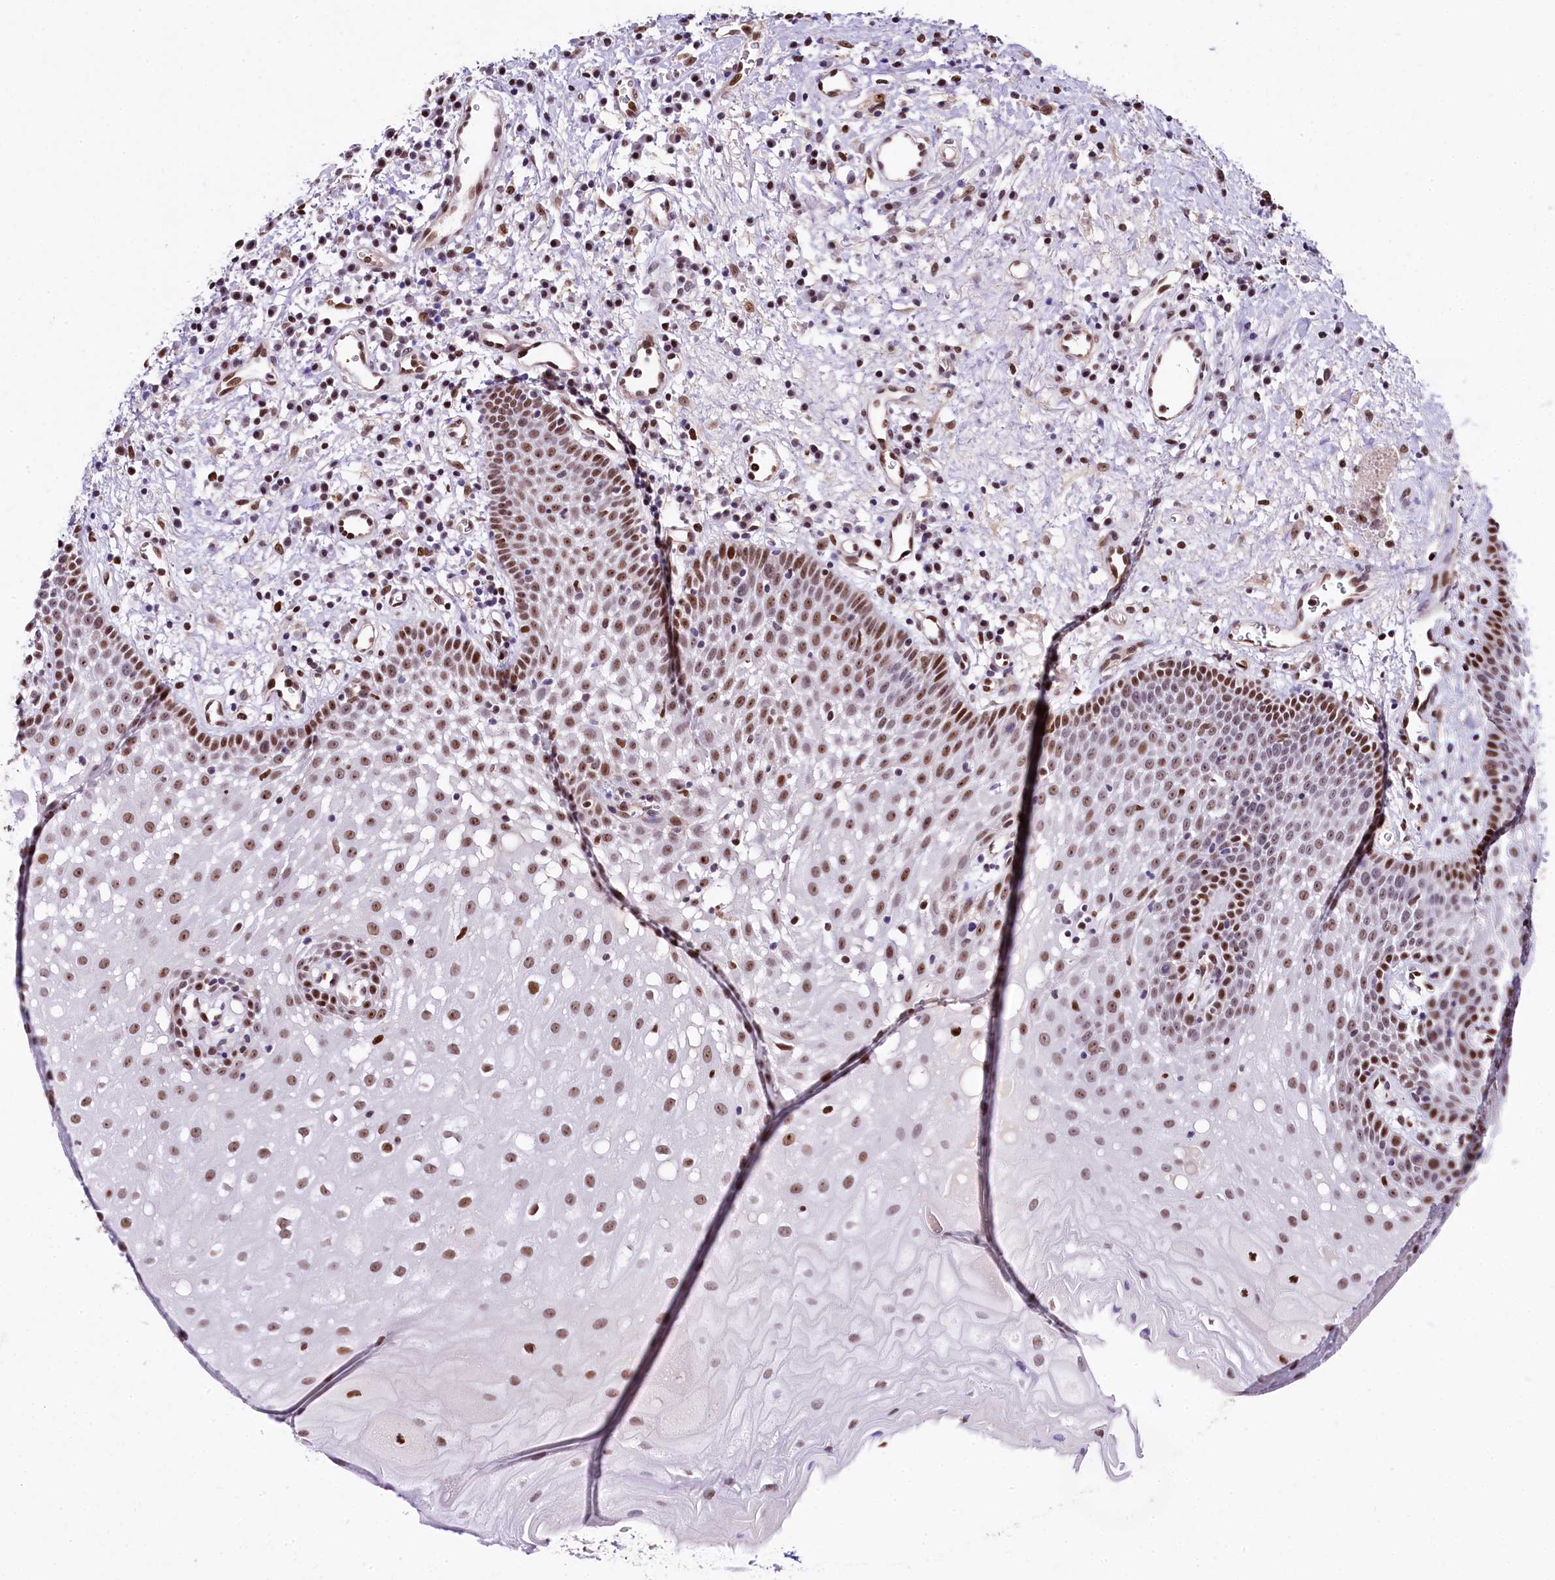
{"staining": {"intensity": "strong", "quantity": "25%-75%", "location": "nuclear"}, "tissue": "oral mucosa", "cell_type": "Squamous epithelial cells", "image_type": "normal", "snomed": [{"axis": "morphology", "description": "Normal tissue, NOS"}, {"axis": "topography", "description": "Oral tissue"}], "caption": "This micrograph displays benign oral mucosa stained with immunohistochemistry to label a protein in brown. The nuclear of squamous epithelial cells show strong positivity for the protein. Nuclei are counter-stained blue.", "gene": "SAMD10", "patient": {"sex": "male", "age": 74}}